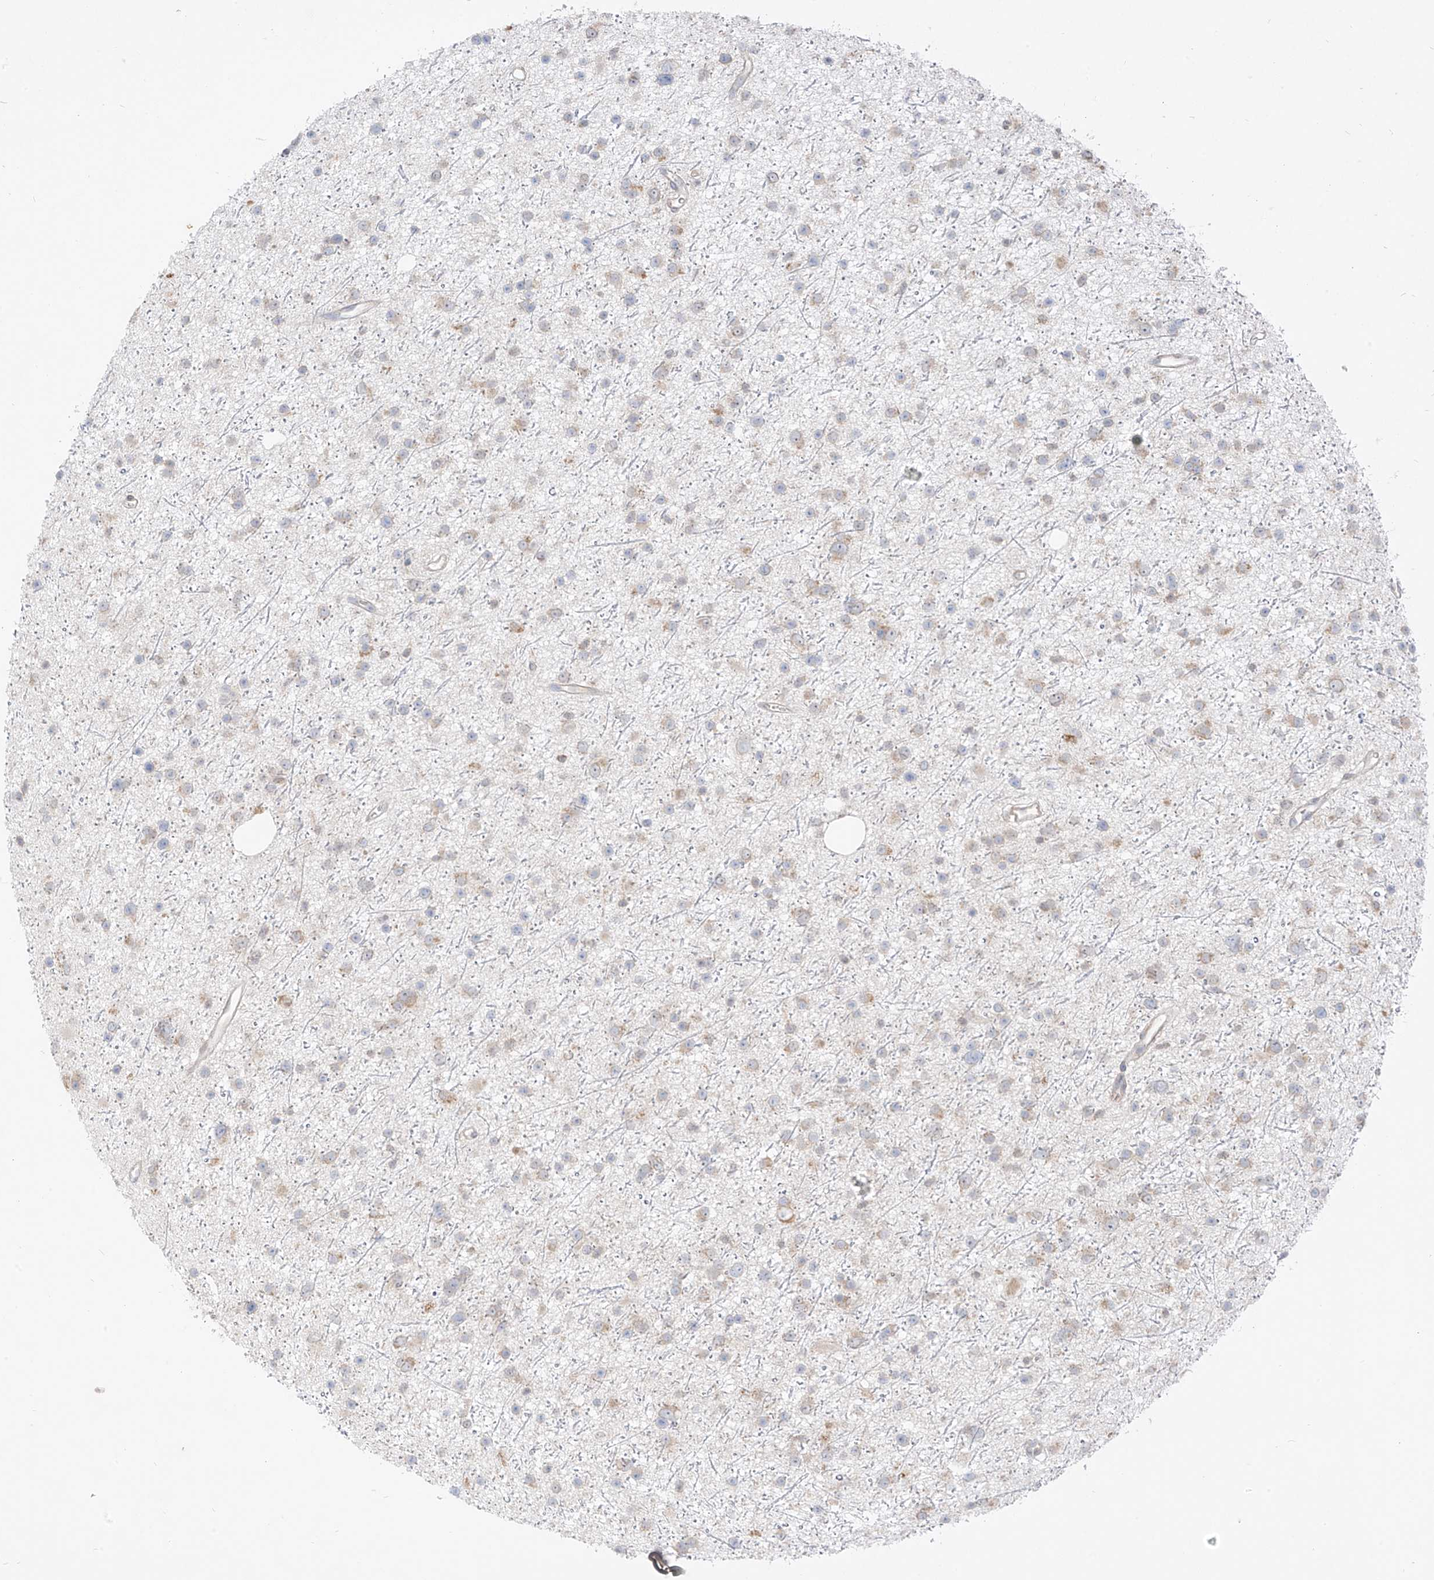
{"staining": {"intensity": "weak", "quantity": "<25%", "location": "cytoplasmic/membranous"}, "tissue": "glioma", "cell_type": "Tumor cells", "image_type": "cancer", "snomed": [{"axis": "morphology", "description": "Glioma, malignant, Low grade"}, {"axis": "topography", "description": "Cerebral cortex"}], "caption": "This is an immunohistochemistry micrograph of malignant glioma (low-grade). There is no staining in tumor cells.", "gene": "STT3A", "patient": {"sex": "female", "age": 39}}